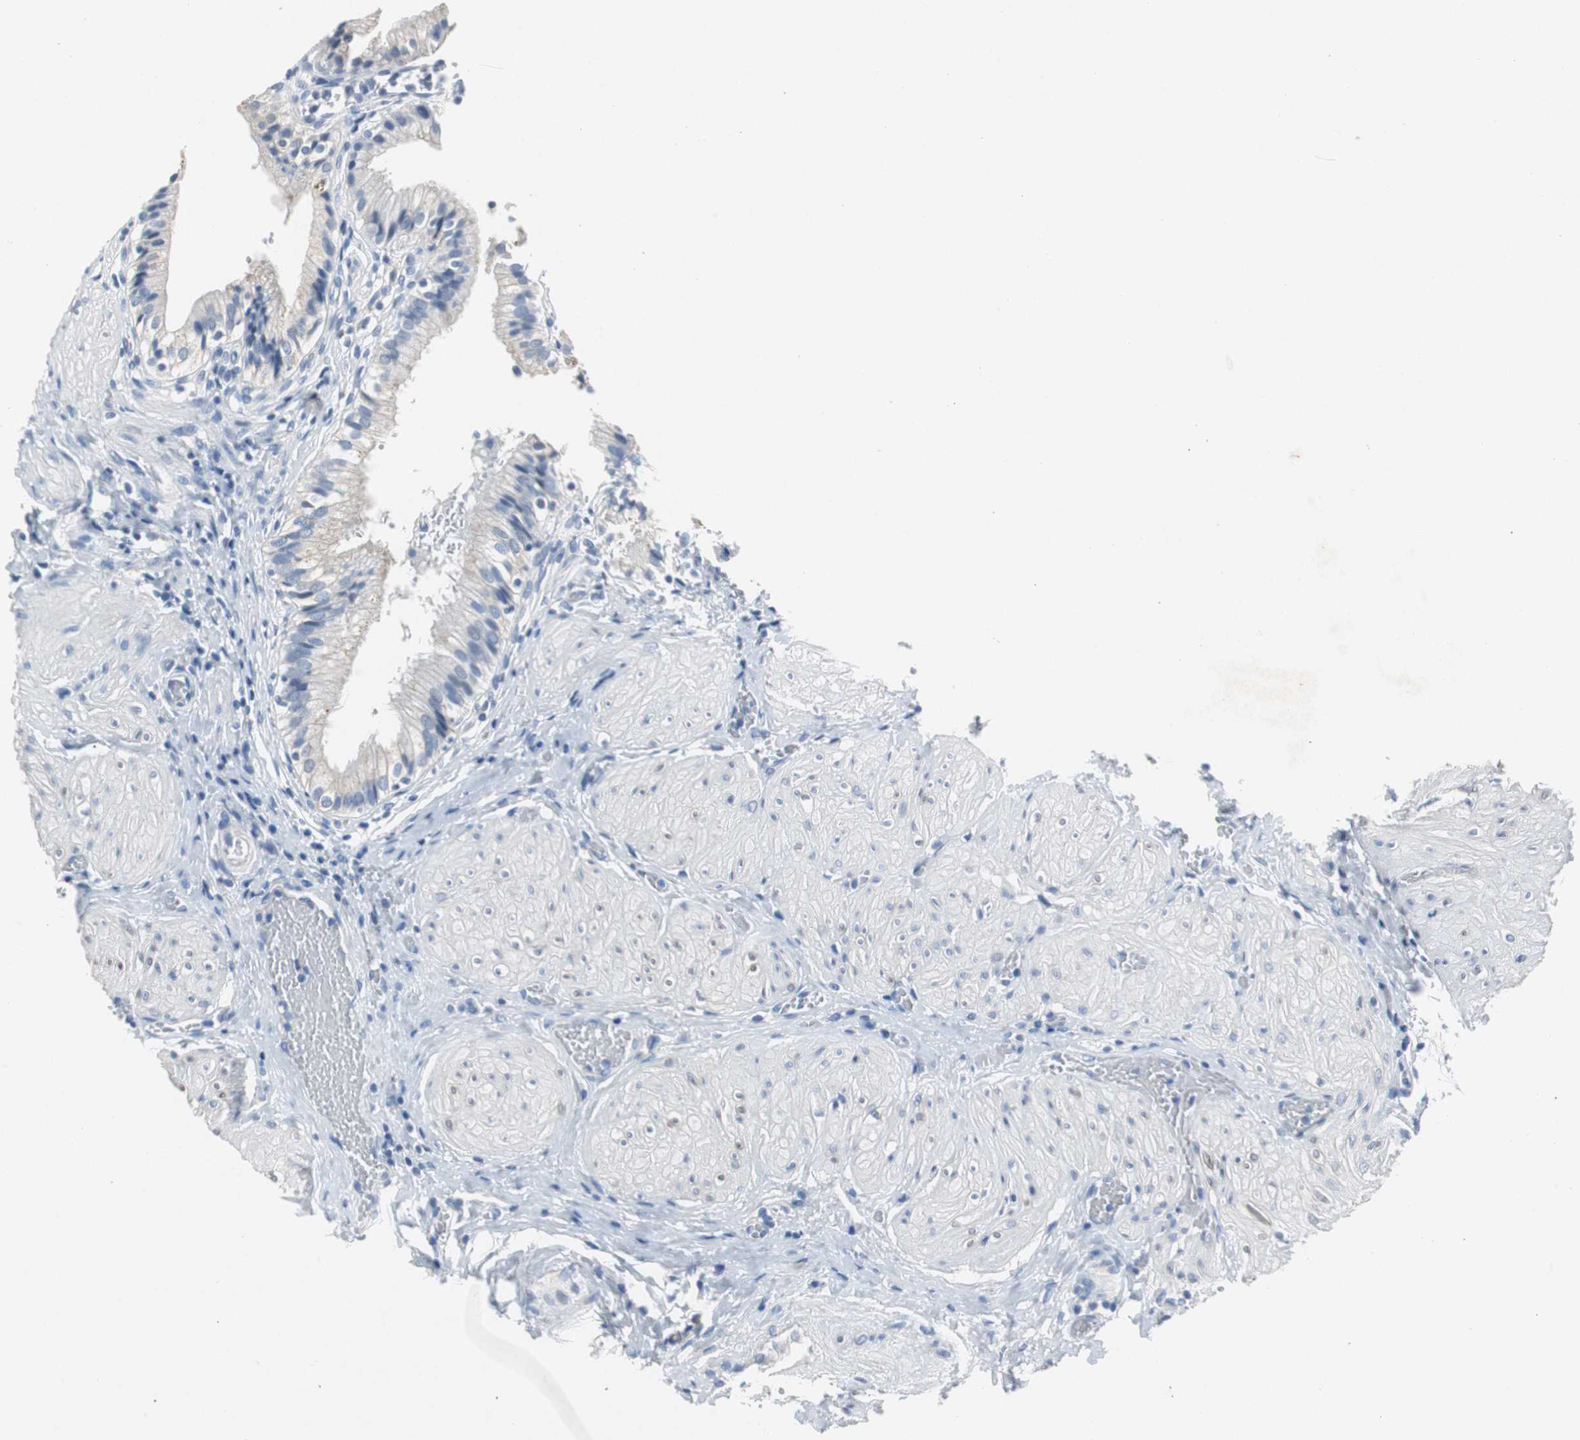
{"staining": {"intensity": "moderate", "quantity": "25%-75%", "location": "cytoplasmic/membranous"}, "tissue": "gallbladder", "cell_type": "Glandular cells", "image_type": "normal", "snomed": [{"axis": "morphology", "description": "Normal tissue, NOS"}, {"axis": "topography", "description": "Gallbladder"}], "caption": "A high-resolution histopathology image shows immunohistochemistry staining of benign gallbladder, which reveals moderate cytoplasmic/membranous expression in approximately 25%-75% of glandular cells.", "gene": "LRP2", "patient": {"sex": "male", "age": 65}}